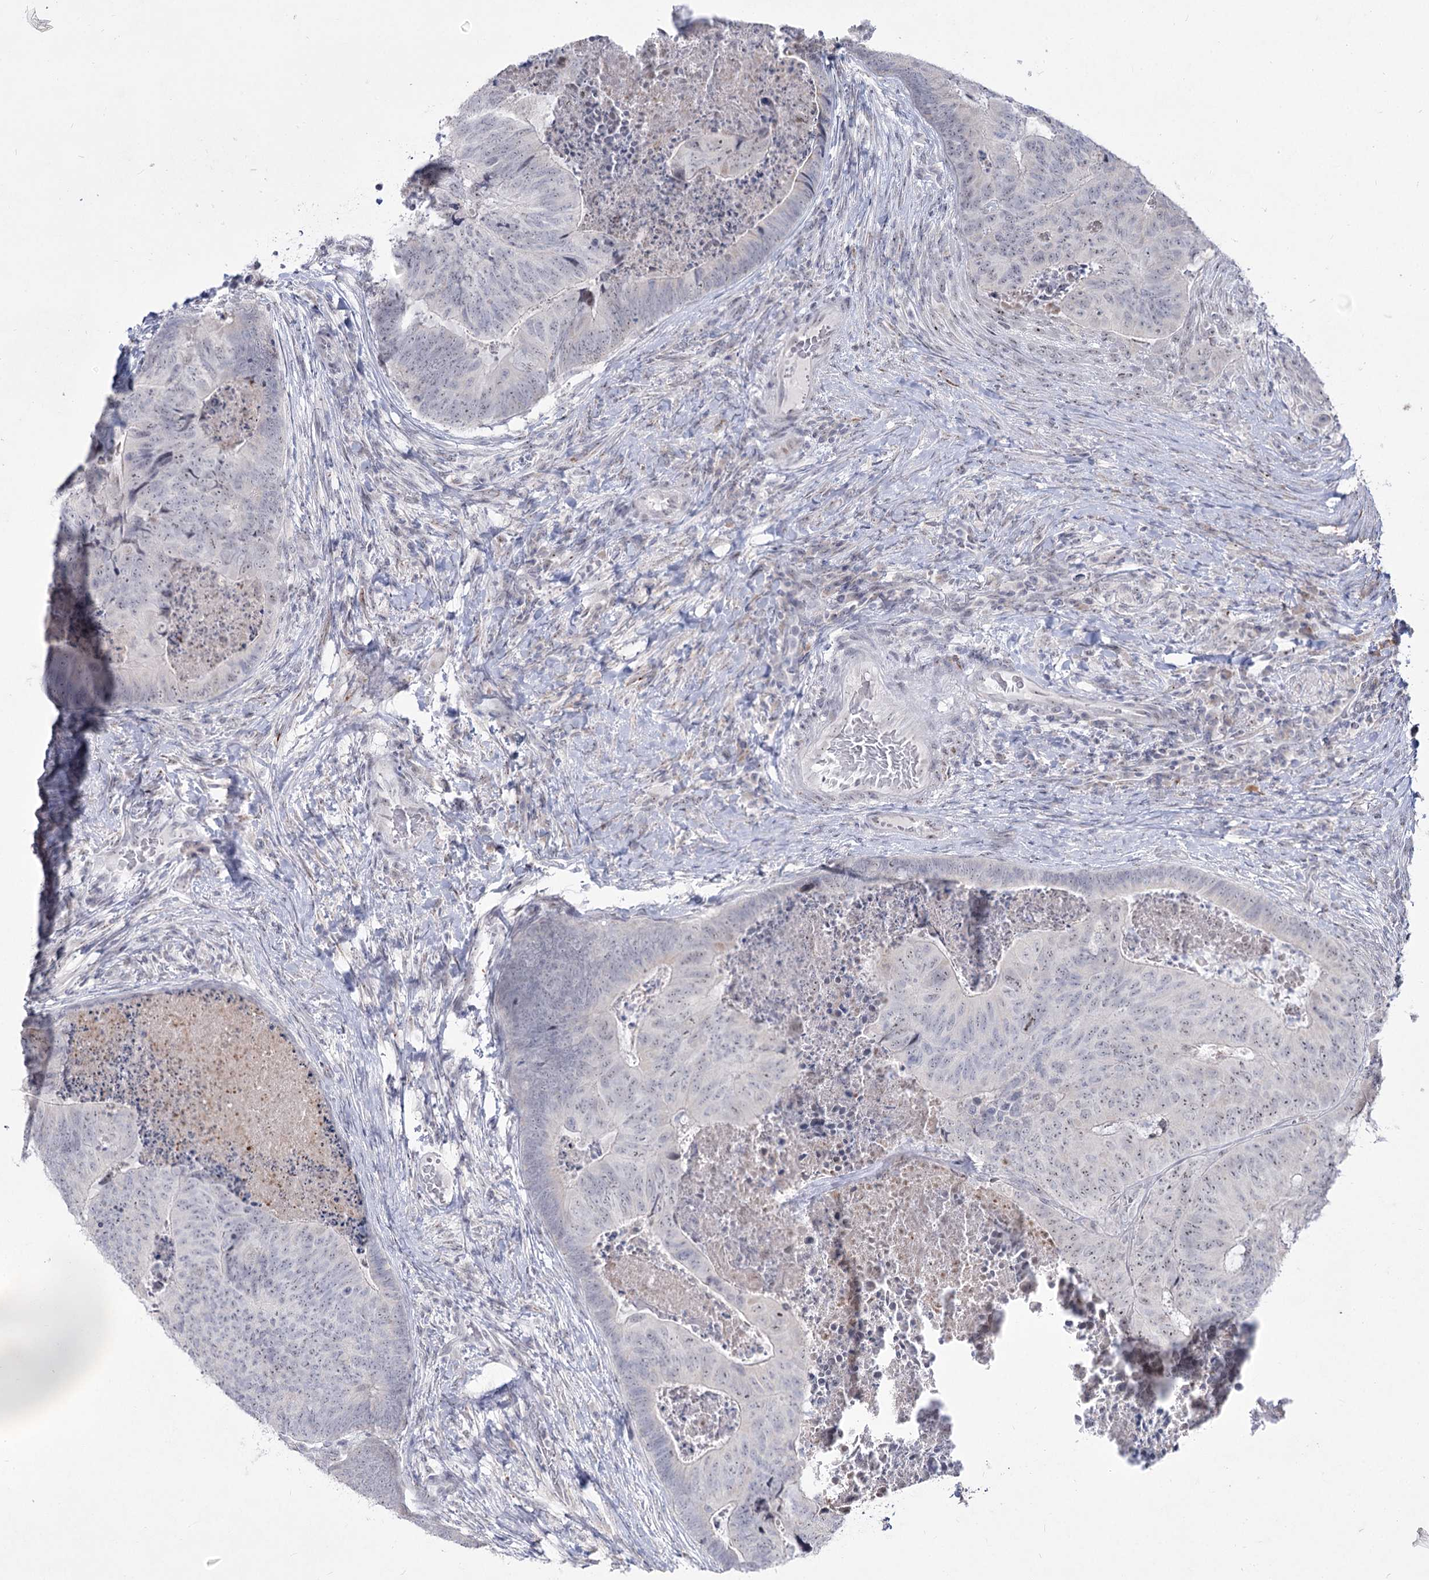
{"staining": {"intensity": "negative", "quantity": "none", "location": "none"}, "tissue": "colorectal cancer", "cell_type": "Tumor cells", "image_type": "cancer", "snomed": [{"axis": "morphology", "description": "Adenocarcinoma, NOS"}, {"axis": "topography", "description": "Colon"}], "caption": "This is a image of immunohistochemistry (IHC) staining of colorectal cancer (adenocarcinoma), which shows no staining in tumor cells.", "gene": "DDX50", "patient": {"sex": "female", "age": 67}}